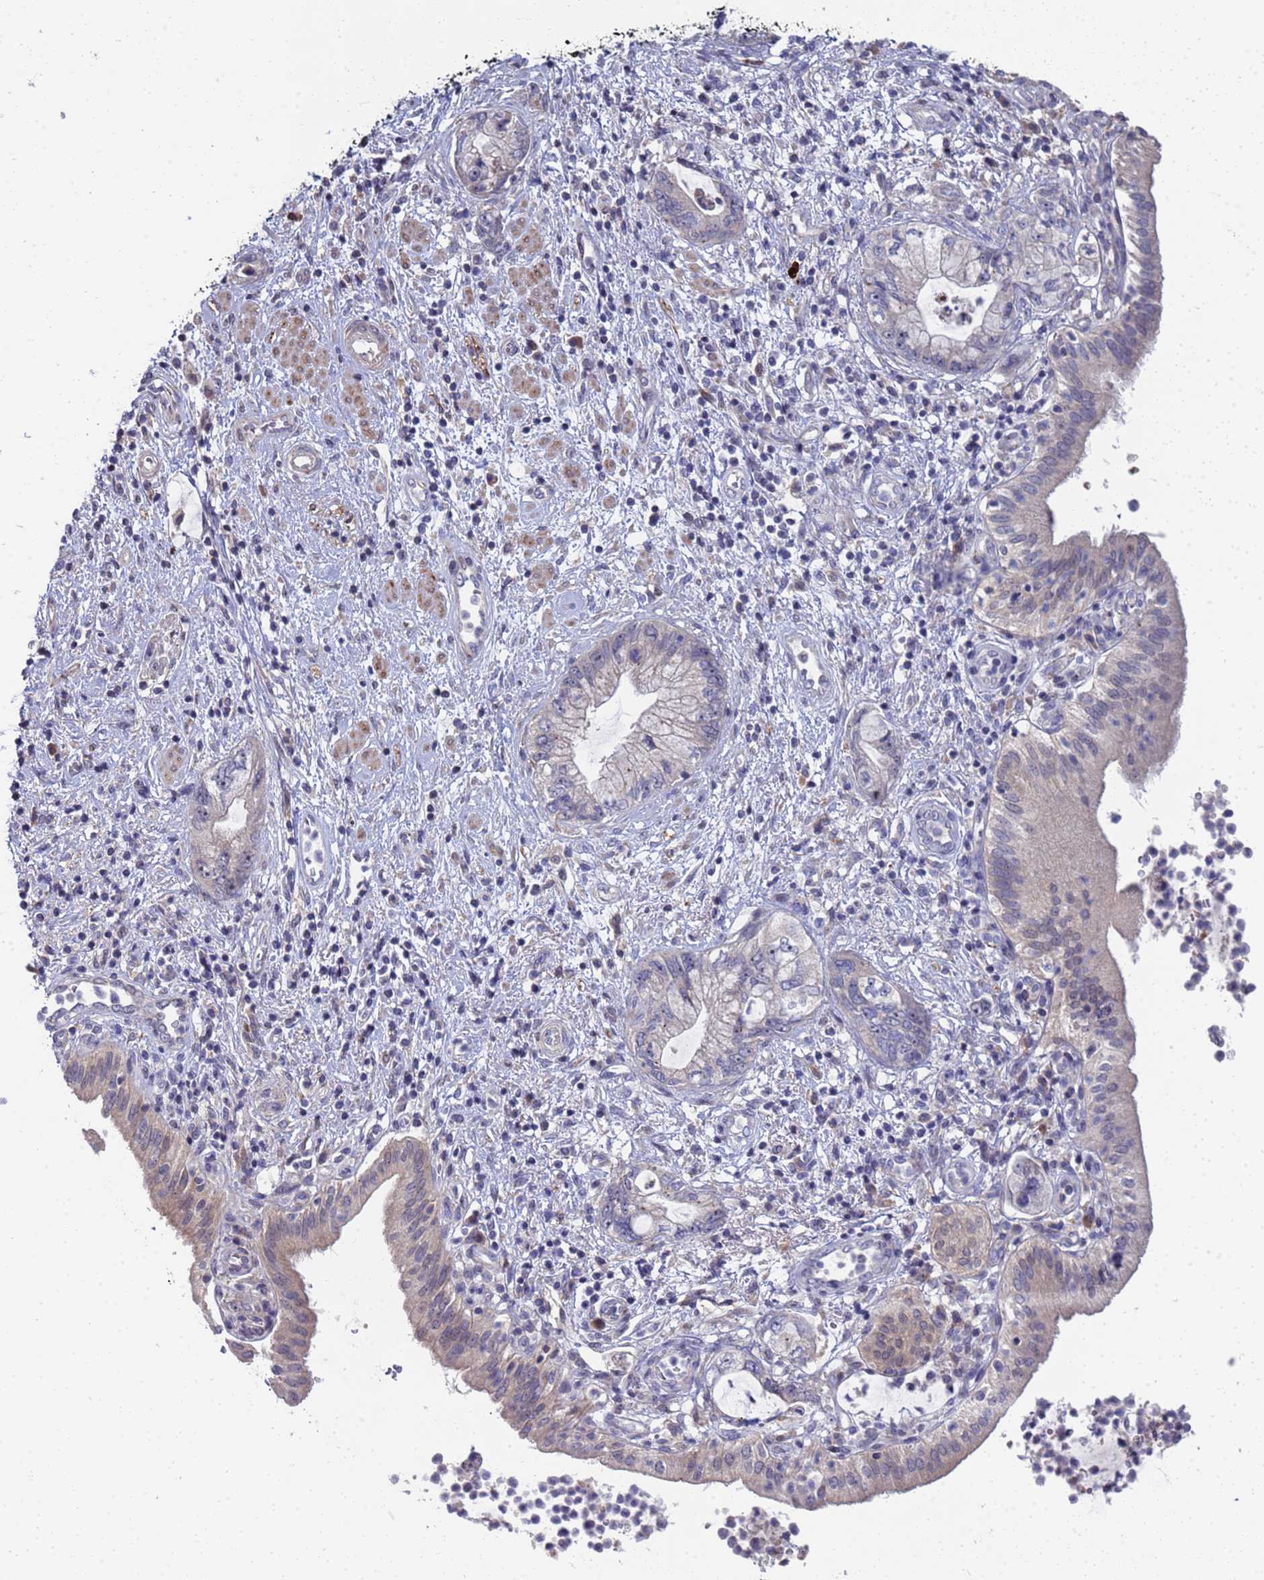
{"staining": {"intensity": "weak", "quantity": "<25%", "location": "cytoplasmic/membranous"}, "tissue": "pancreatic cancer", "cell_type": "Tumor cells", "image_type": "cancer", "snomed": [{"axis": "morphology", "description": "Adenocarcinoma, NOS"}, {"axis": "topography", "description": "Pancreas"}], "caption": "An immunohistochemistry (IHC) histopathology image of pancreatic cancer is shown. There is no staining in tumor cells of pancreatic cancer.", "gene": "ENOSF1", "patient": {"sex": "female", "age": 73}}